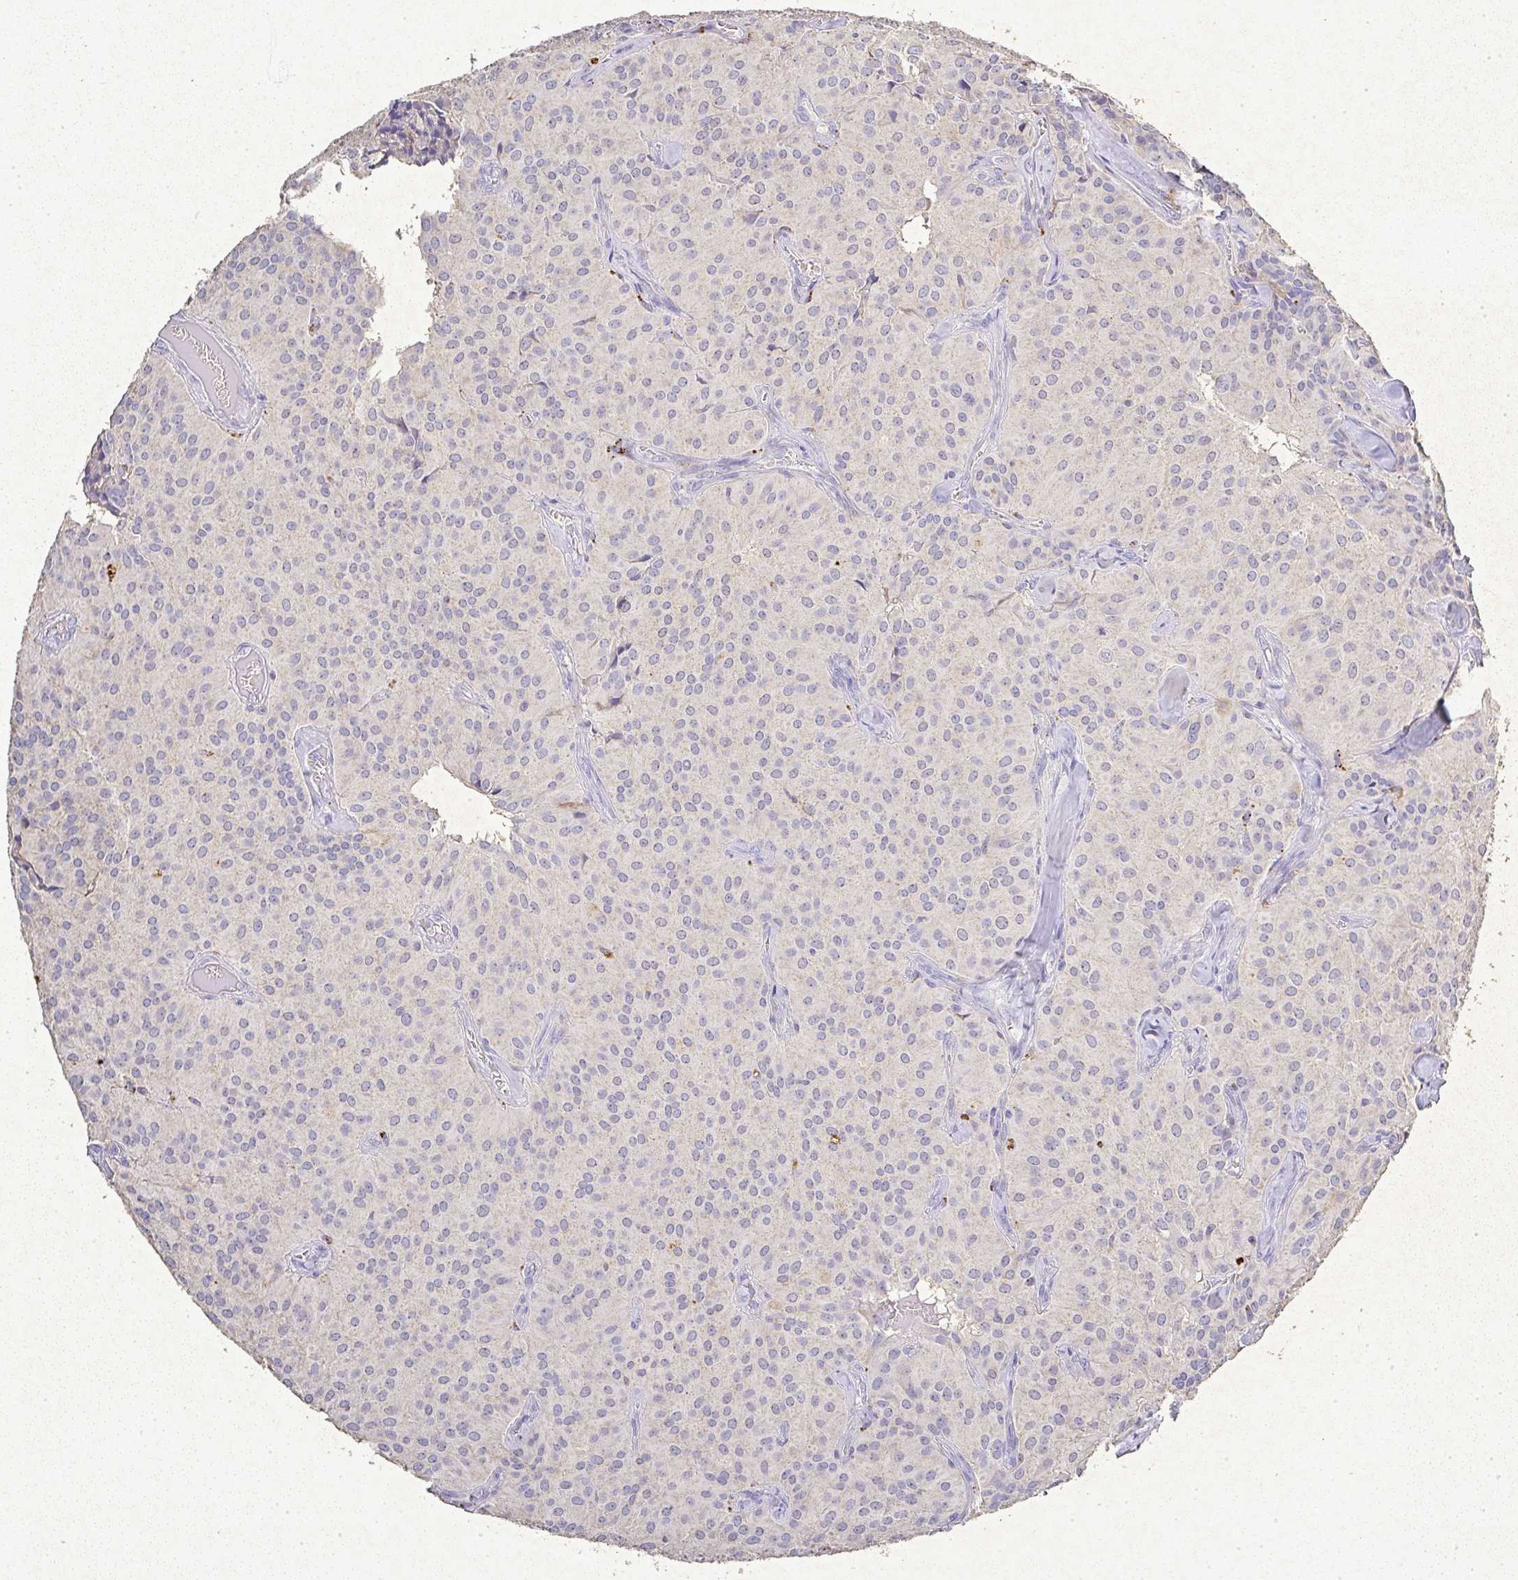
{"staining": {"intensity": "negative", "quantity": "none", "location": "none"}, "tissue": "glioma", "cell_type": "Tumor cells", "image_type": "cancer", "snomed": [{"axis": "morphology", "description": "Glioma, malignant, Low grade"}, {"axis": "topography", "description": "Brain"}], "caption": "This micrograph is of malignant glioma (low-grade) stained with IHC to label a protein in brown with the nuclei are counter-stained blue. There is no staining in tumor cells.", "gene": "RPS2", "patient": {"sex": "male", "age": 42}}